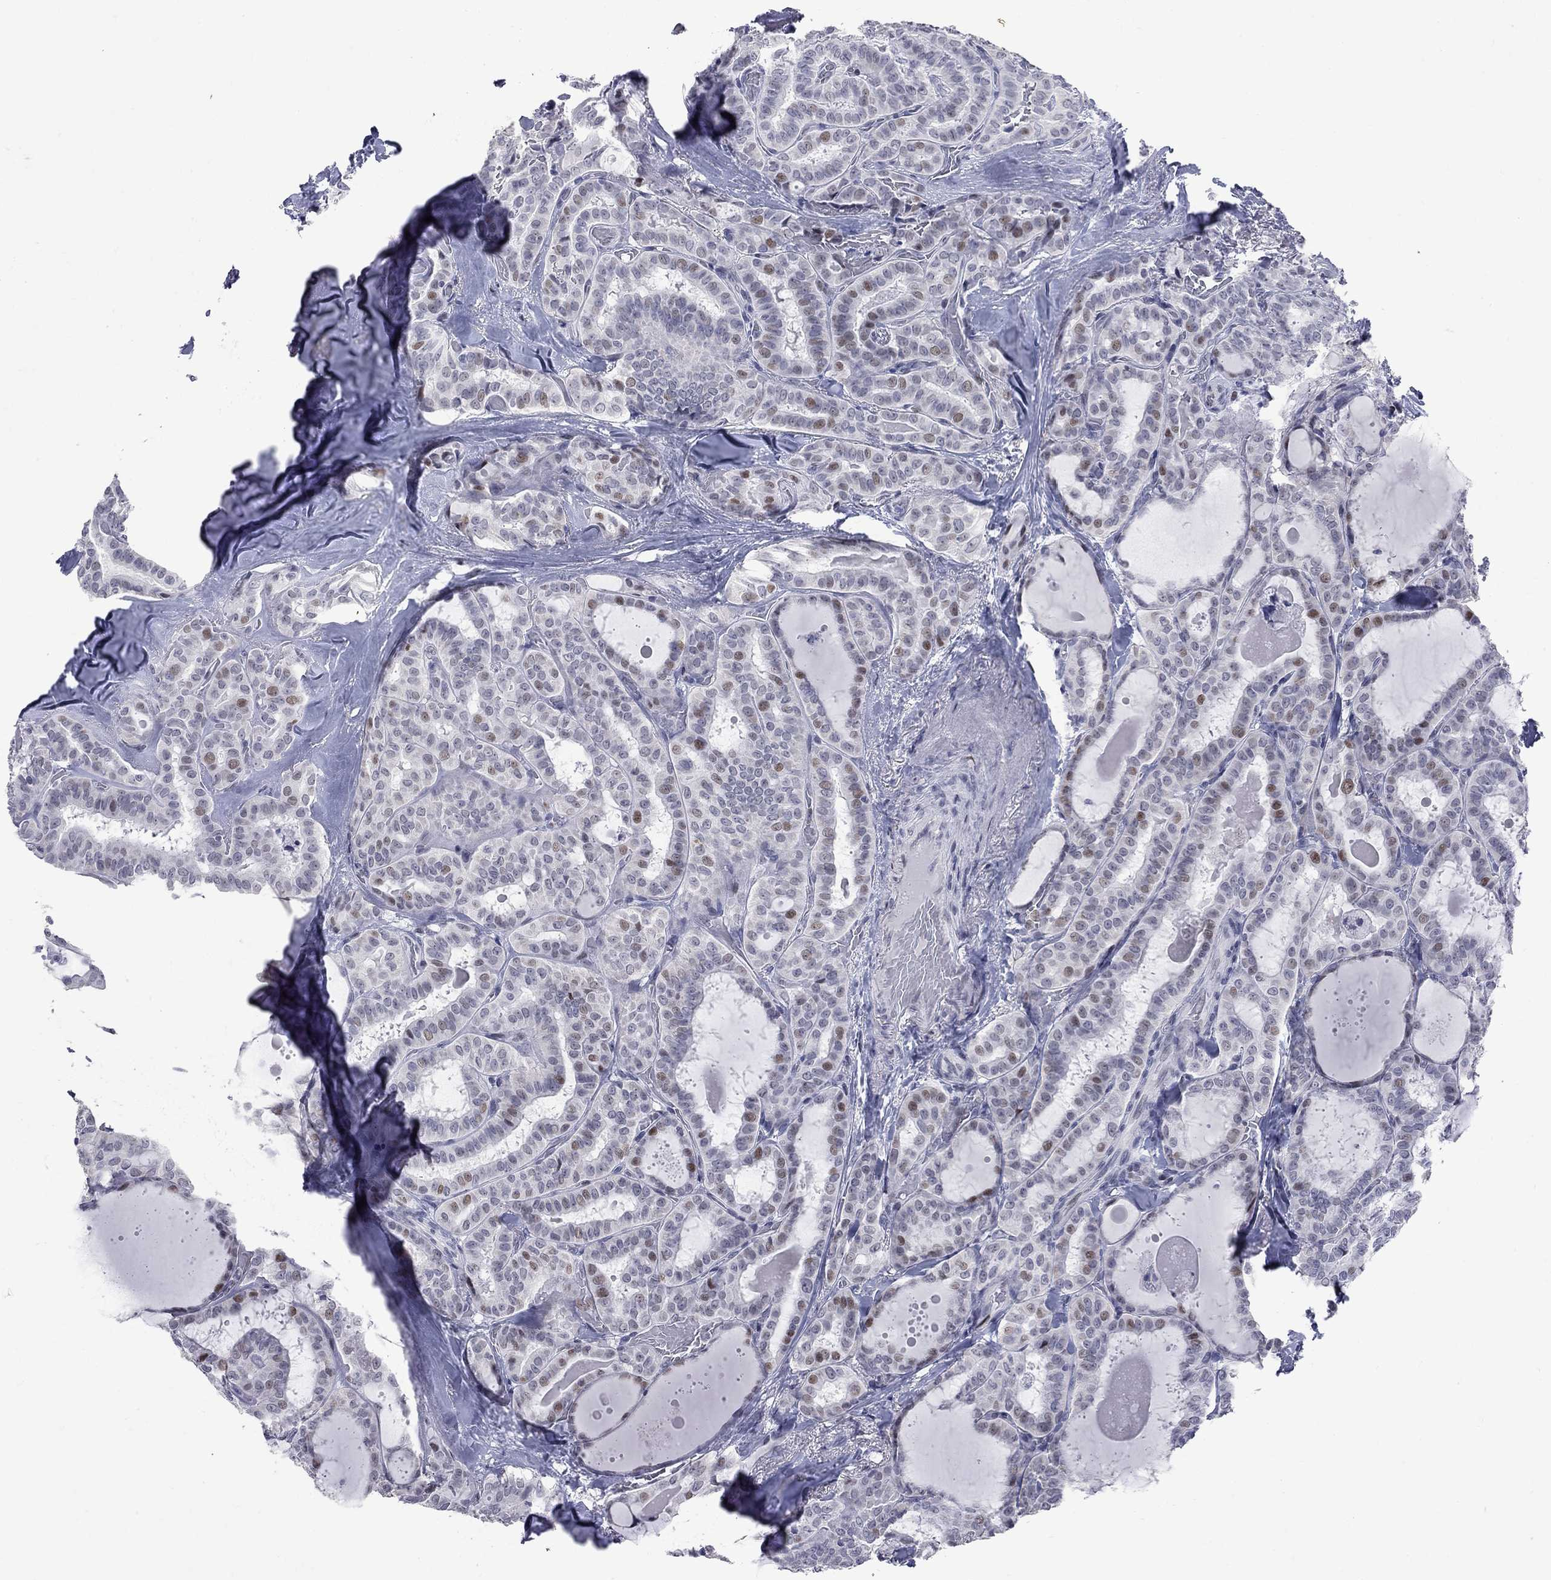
{"staining": {"intensity": "moderate", "quantity": "<25%", "location": "nuclear"}, "tissue": "thyroid cancer", "cell_type": "Tumor cells", "image_type": "cancer", "snomed": [{"axis": "morphology", "description": "Papillary adenocarcinoma, NOS"}, {"axis": "topography", "description": "Thyroid gland"}], "caption": "Papillary adenocarcinoma (thyroid) stained with a protein marker exhibits moderate staining in tumor cells.", "gene": "ZNF154", "patient": {"sex": "female", "age": 39}}